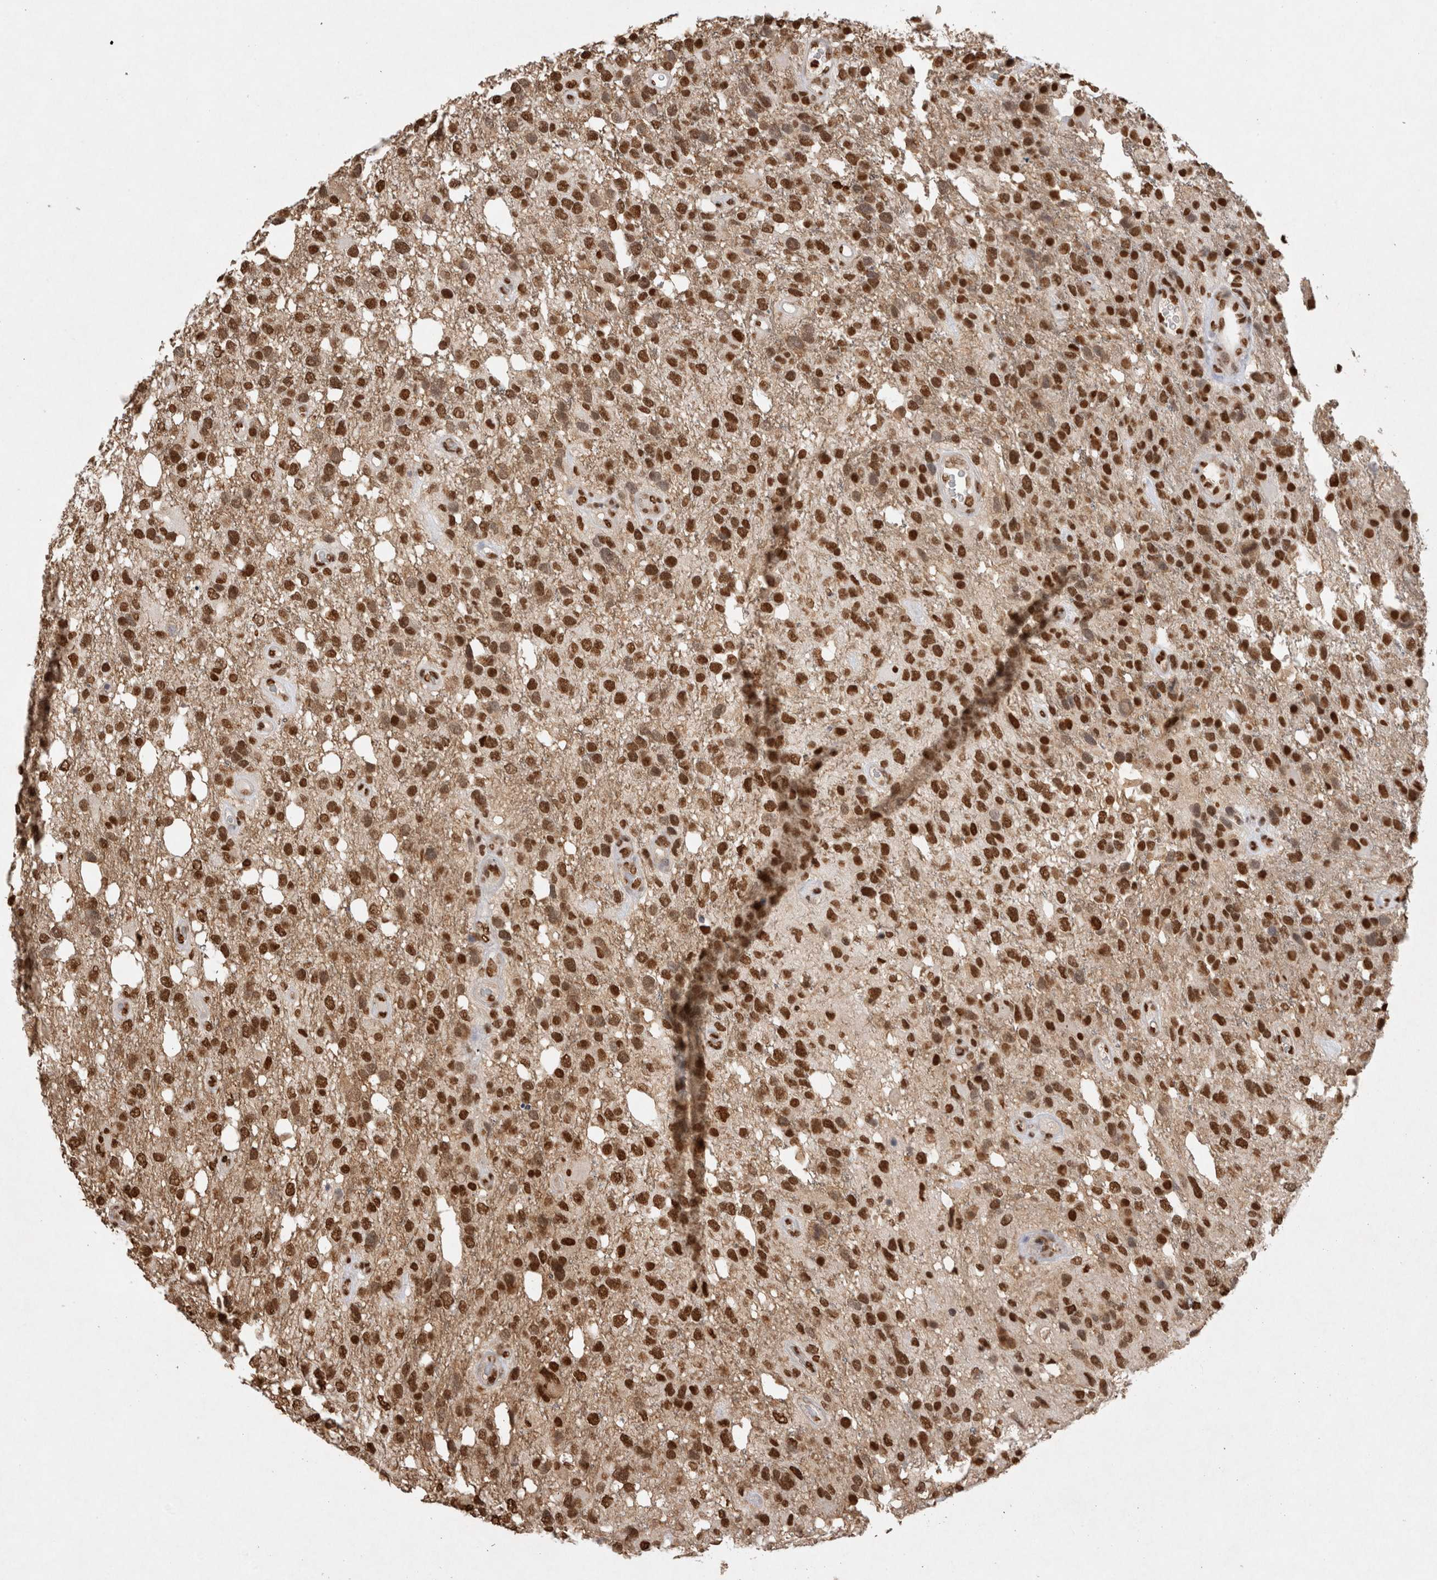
{"staining": {"intensity": "strong", "quantity": ">75%", "location": "nuclear"}, "tissue": "glioma", "cell_type": "Tumor cells", "image_type": "cancer", "snomed": [{"axis": "morphology", "description": "Glioma, malignant, High grade"}, {"axis": "topography", "description": "Brain"}], "caption": "Human malignant glioma (high-grade) stained with a brown dye displays strong nuclear positive expression in about >75% of tumor cells.", "gene": "HDGF", "patient": {"sex": "female", "age": 58}}